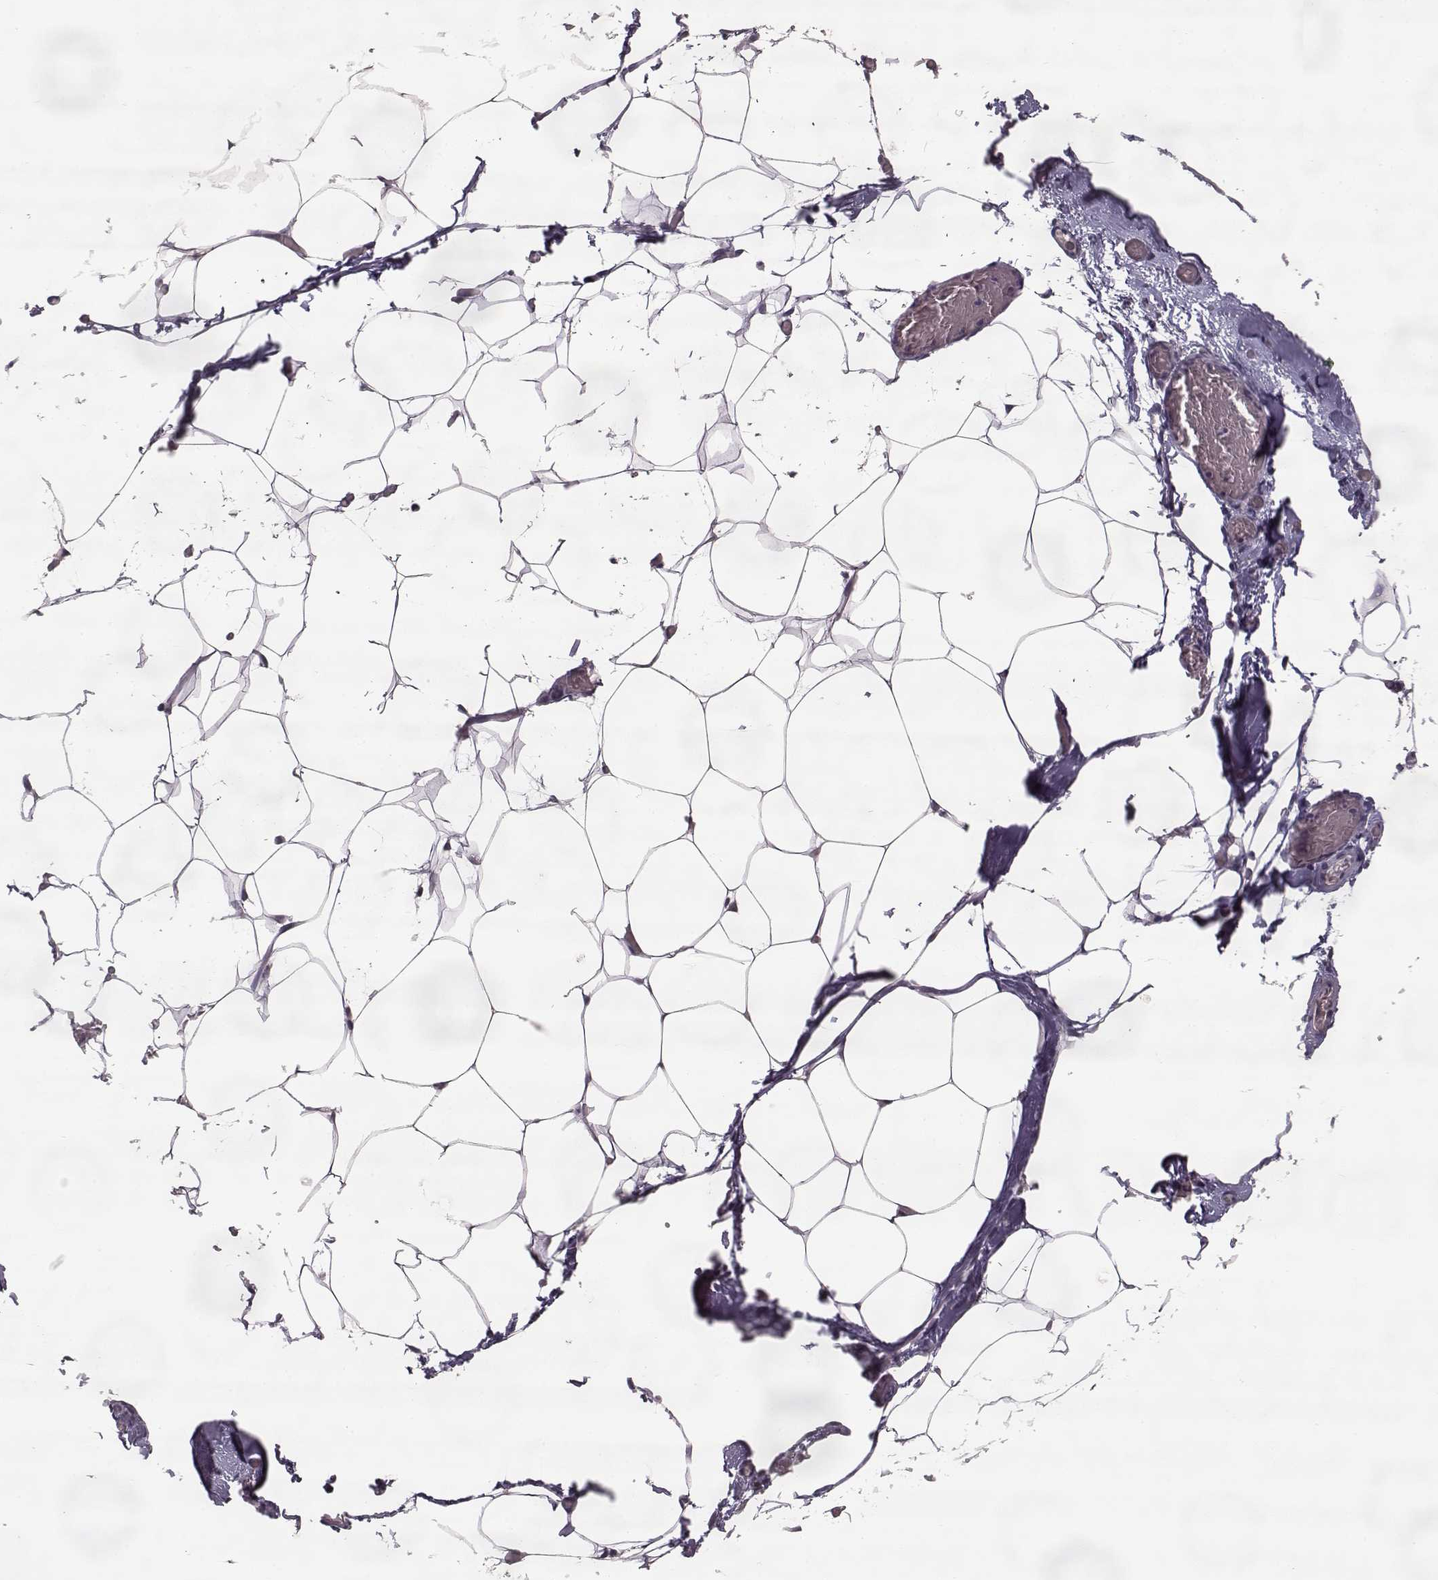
{"staining": {"intensity": "negative", "quantity": "none", "location": "none"}, "tissue": "adipose tissue", "cell_type": "Adipocytes", "image_type": "normal", "snomed": [{"axis": "morphology", "description": "Normal tissue, NOS"}, {"axis": "topography", "description": "Adipose tissue"}], "caption": "This is a image of immunohistochemistry (IHC) staining of unremarkable adipose tissue, which shows no staining in adipocytes.", "gene": "ELOVL5", "patient": {"sex": "male", "age": 57}}